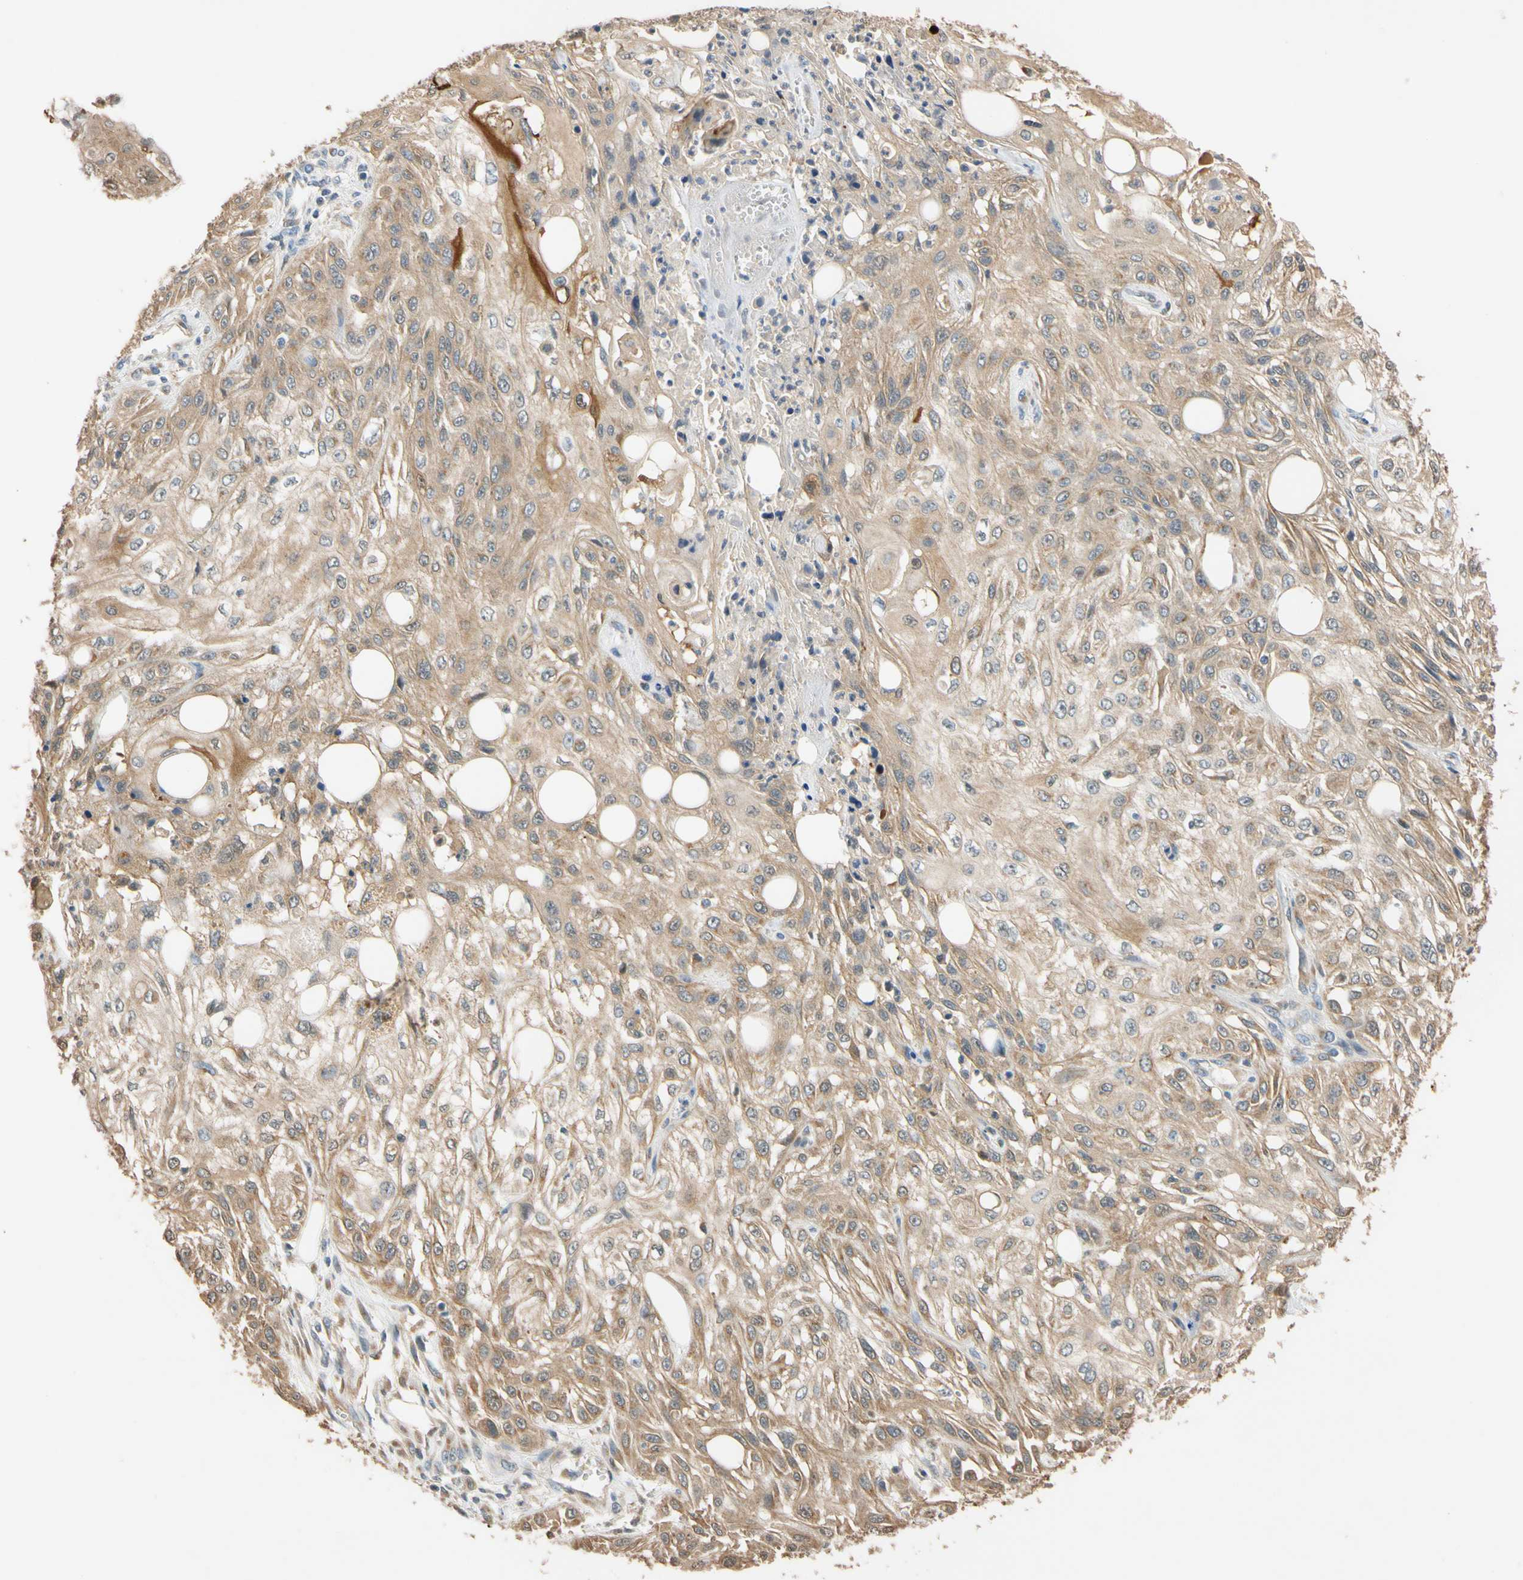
{"staining": {"intensity": "moderate", "quantity": ">75%", "location": "cytoplasmic/membranous"}, "tissue": "skin cancer", "cell_type": "Tumor cells", "image_type": "cancer", "snomed": [{"axis": "morphology", "description": "Squamous cell carcinoma, NOS"}, {"axis": "topography", "description": "Skin"}], "caption": "Skin cancer stained with a protein marker reveals moderate staining in tumor cells.", "gene": "GPSM2", "patient": {"sex": "male", "age": 75}}